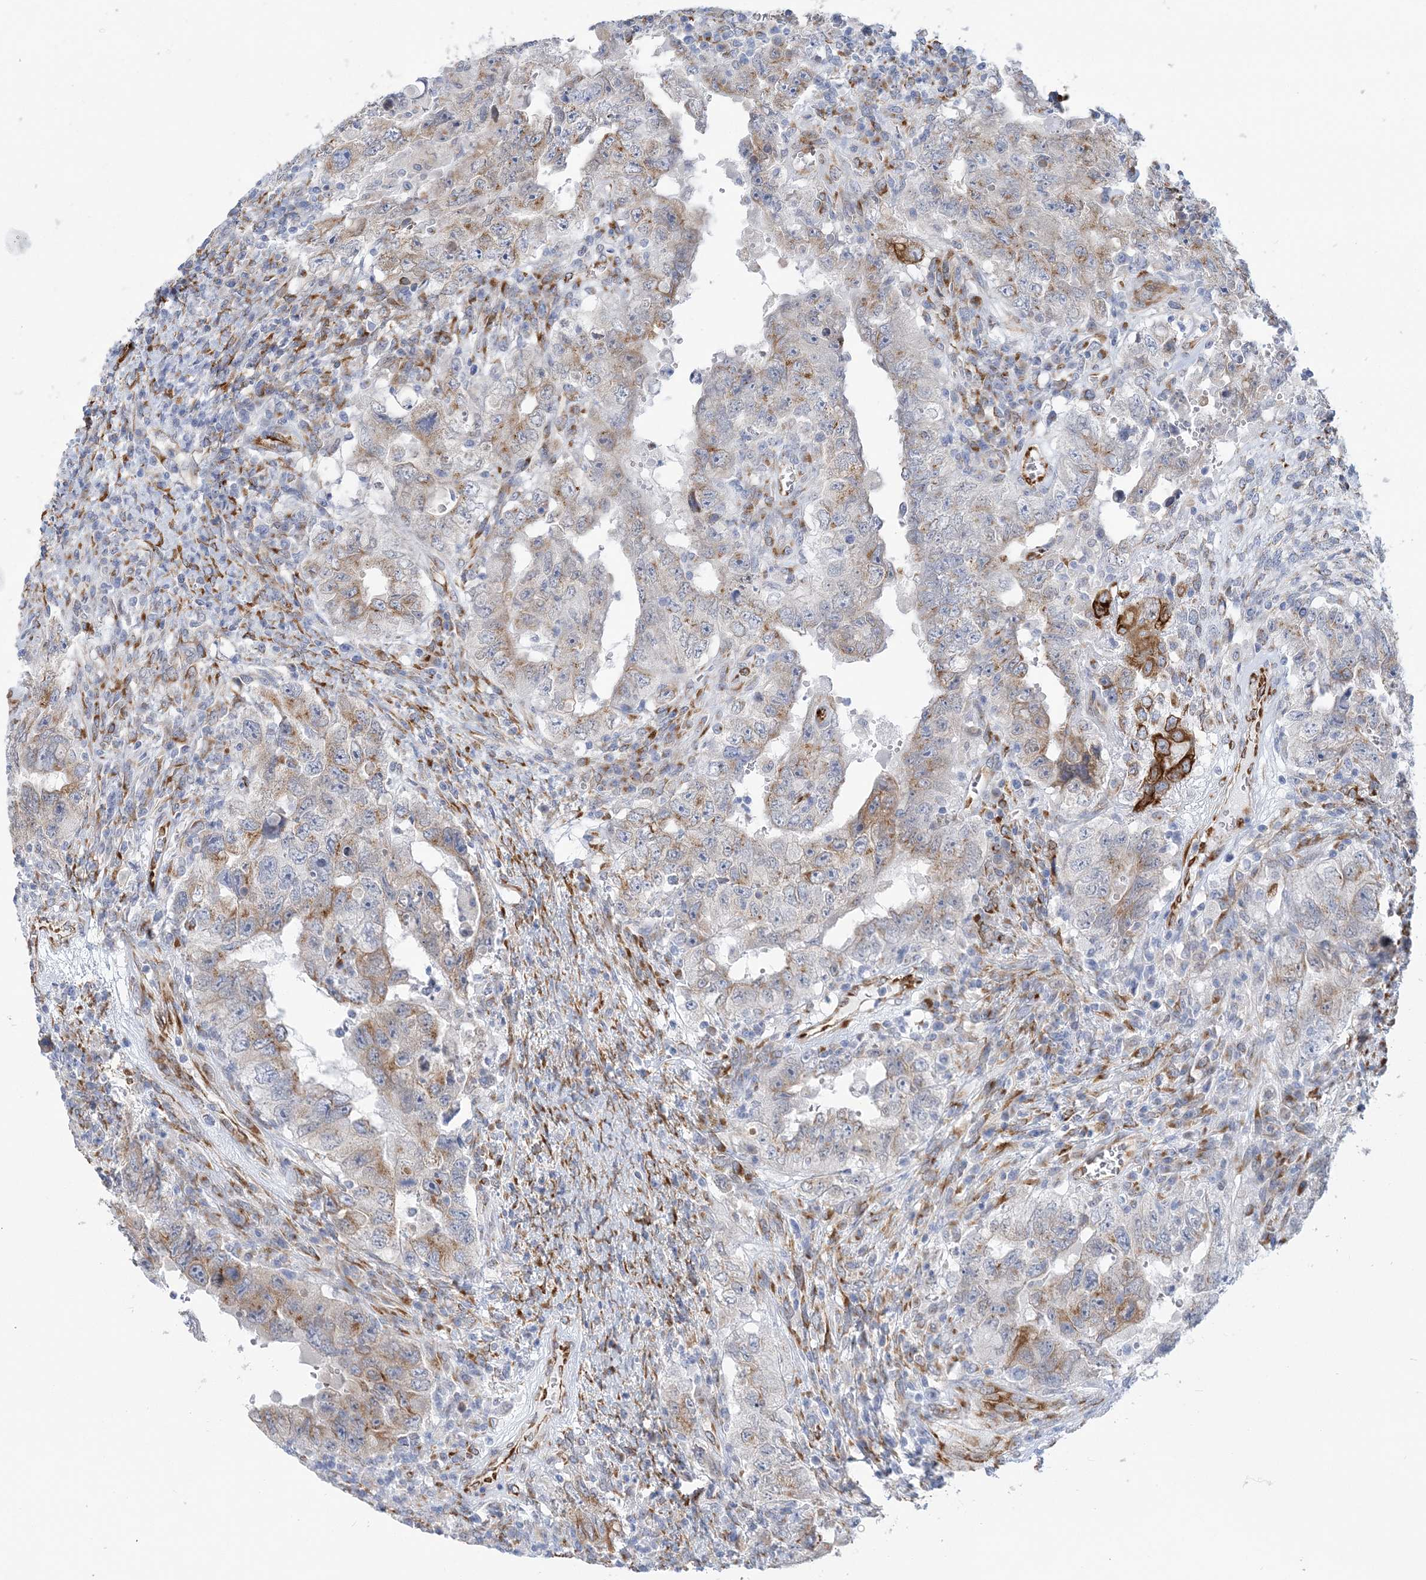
{"staining": {"intensity": "strong", "quantity": "<25%", "location": "cytoplasmic/membranous"}, "tissue": "testis cancer", "cell_type": "Tumor cells", "image_type": "cancer", "snomed": [{"axis": "morphology", "description": "Carcinoma, Embryonal, NOS"}, {"axis": "topography", "description": "Testis"}], "caption": "DAB immunohistochemical staining of testis cancer reveals strong cytoplasmic/membranous protein expression in approximately <25% of tumor cells. (DAB IHC, brown staining for protein, blue staining for nuclei).", "gene": "PLEKHG4B", "patient": {"sex": "male", "age": 26}}